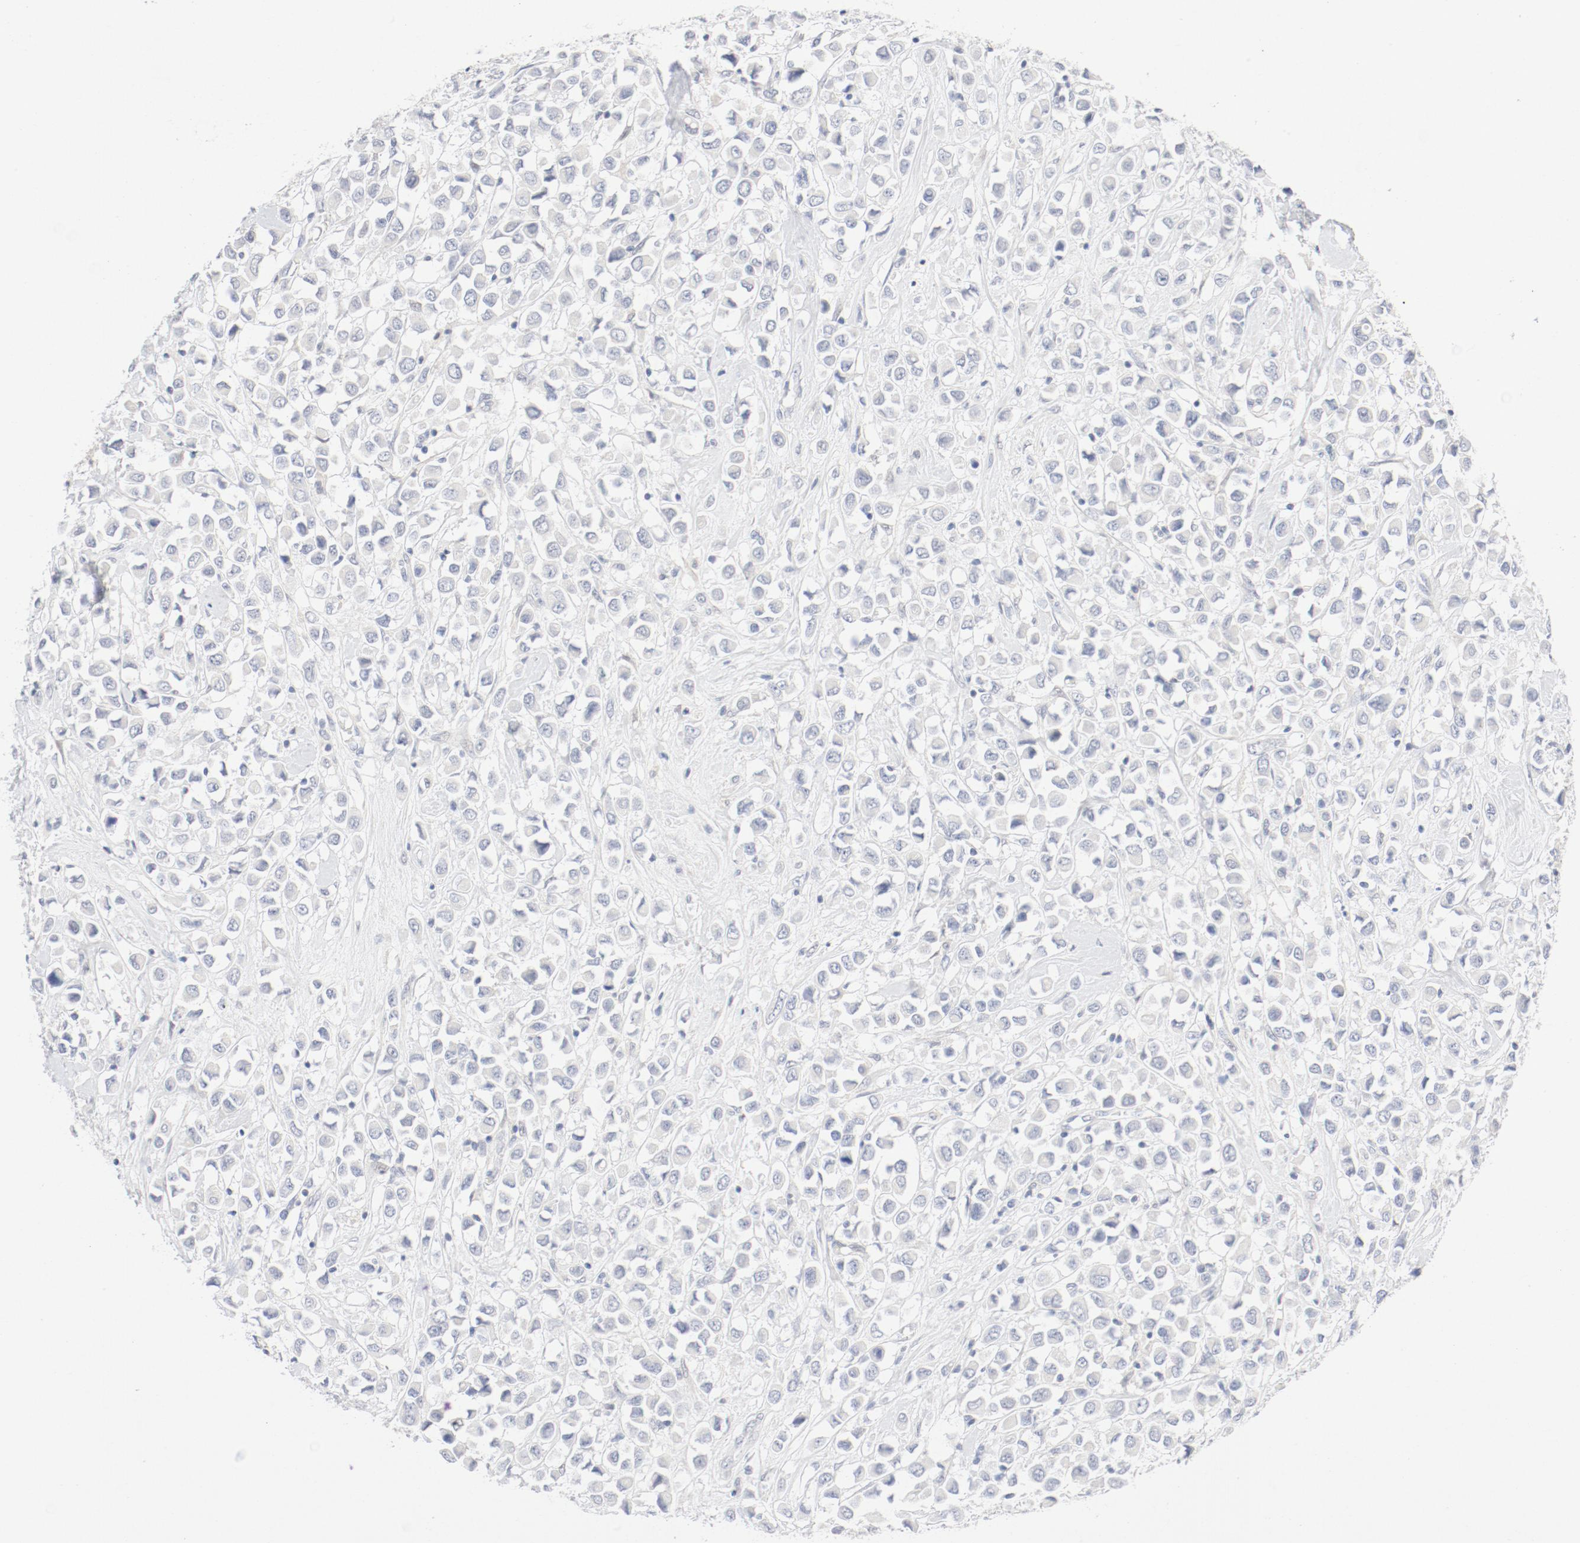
{"staining": {"intensity": "negative", "quantity": "none", "location": "none"}, "tissue": "breast cancer", "cell_type": "Tumor cells", "image_type": "cancer", "snomed": [{"axis": "morphology", "description": "Duct carcinoma"}, {"axis": "topography", "description": "Breast"}], "caption": "Immunohistochemical staining of human breast cancer (invasive ductal carcinoma) shows no significant expression in tumor cells.", "gene": "PGM1", "patient": {"sex": "female", "age": 61}}